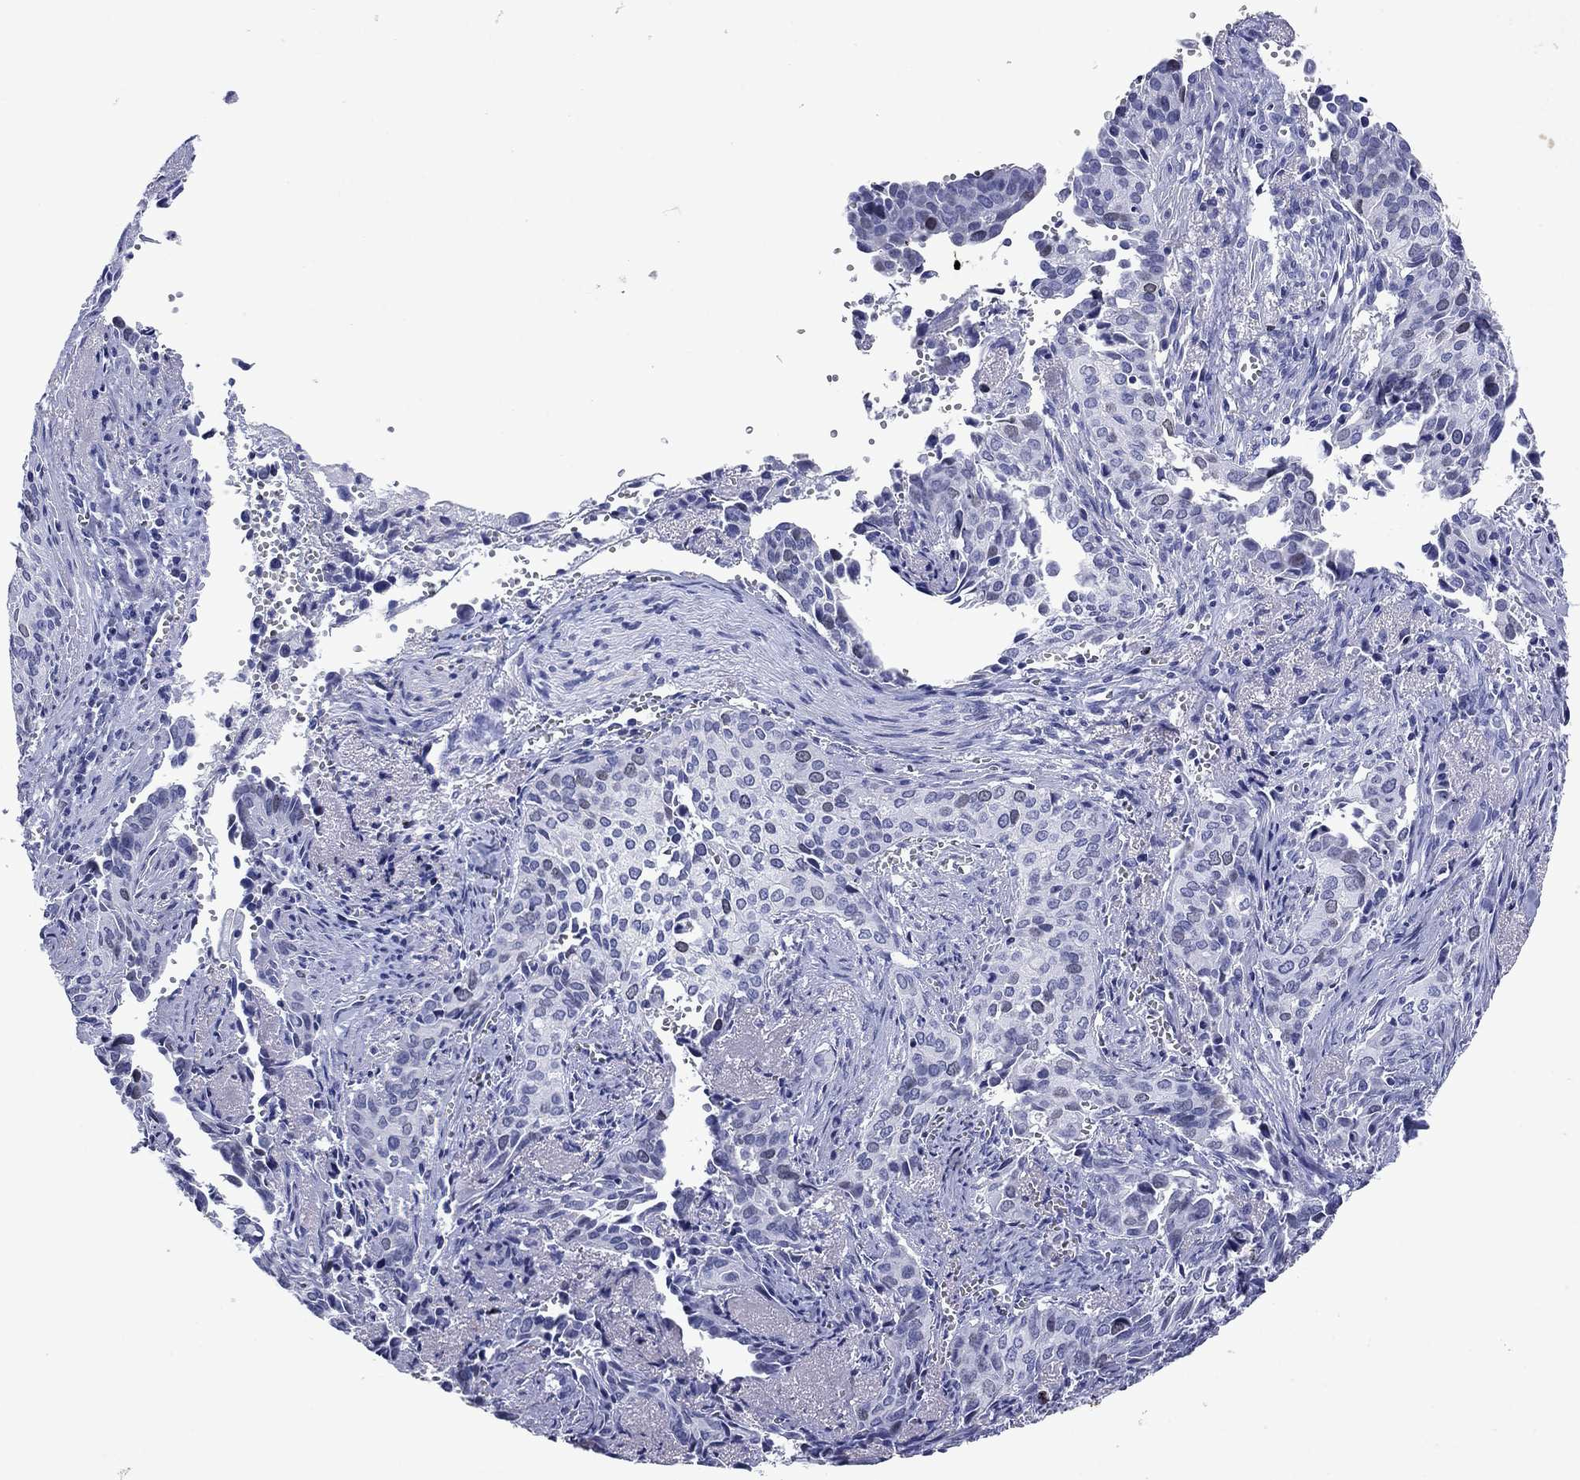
{"staining": {"intensity": "weak", "quantity": "<25%", "location": "nuclear"}, "tissue": "cervical cancer", "cell_type": "Tumor cells", "image_type": "cancer", "snomed": [{"axis": "morphology", "description": "Squamous cell carcinoma, NOS"}, {"axis": "topography", "description": "Cervix"}], "caption": "This is a photomicrograph of immunohistochemistry staining of cervical cancer, which shows no expression in tumor cells.", "gene": "GZMK", "patient": {"sex": "female", "age": 29}}